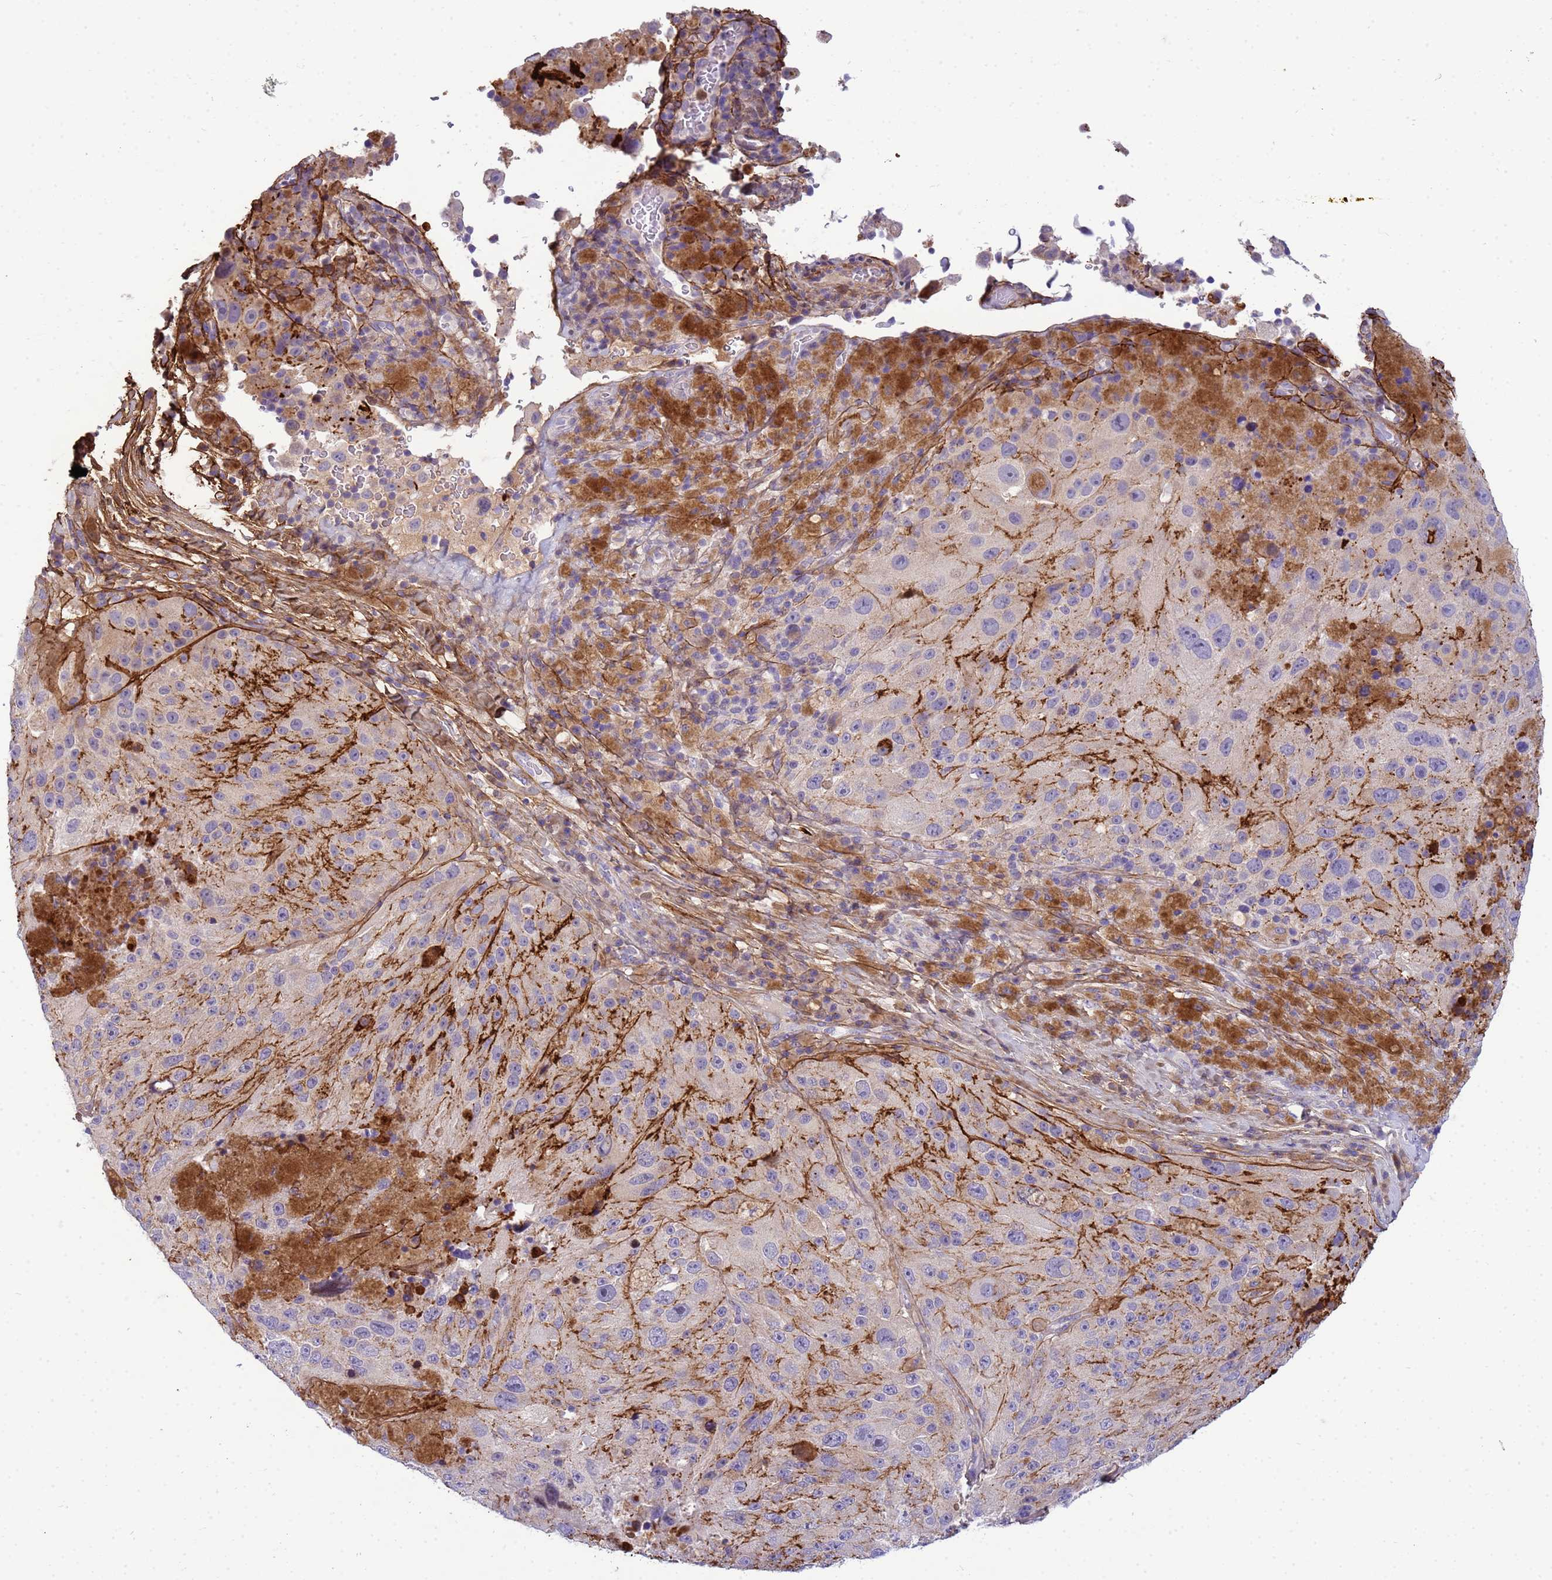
{"staining": {"intensity": "negative", "quantity": "none", "location": "none"}, "tissue": "melanoma", "cell_type": "Tumor cells", "image_type": "cancer", "snomed": [{"axis": "morphology", "description": "Malignant melanoma, Metastatic site"}, {"axis": "topography", "description": "Lymph node"}], "caption": "The immunohistochemistry micrograph has no significant staining in tumor cells of malignant melanoma (metastatic site) tissue.", "gene": "P2RX7", "patient": {"sex": "male", "age": 62}}